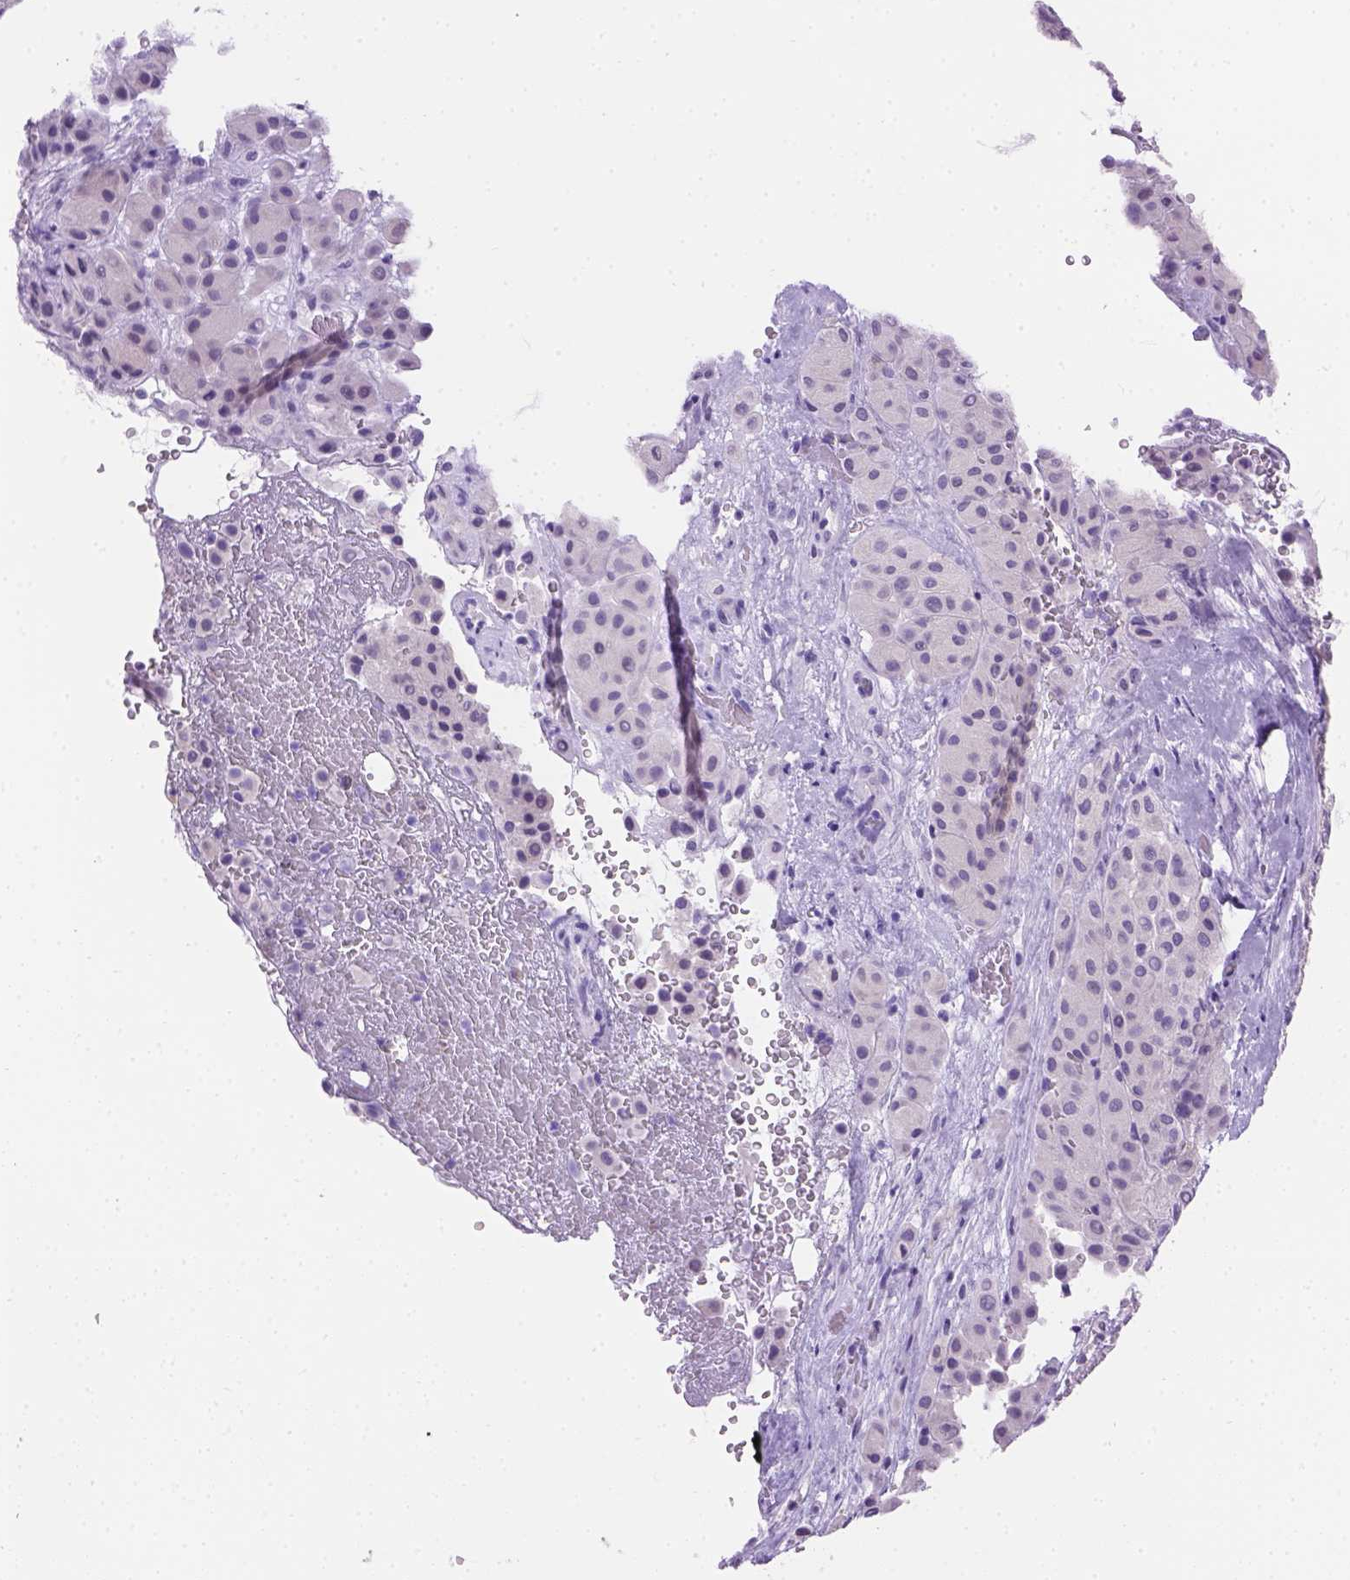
{"staining": {"intensity": "negative", "quantity": "none", "location": "none"}, "tissue": "melanoma", "cell_type": "Tumor cells", "image_type": "cancer", "snomed": [{"axis": "morphology", "description": "Malignant melanoma, Metastatic site"}, {"axis": "topography", "description": "Smooth muscle"}], "caption": "There is no significant positivity in tumor cells of melanoma.", "gene": "TMEM38A", "patient": {"sex": "male", "age": 41}}